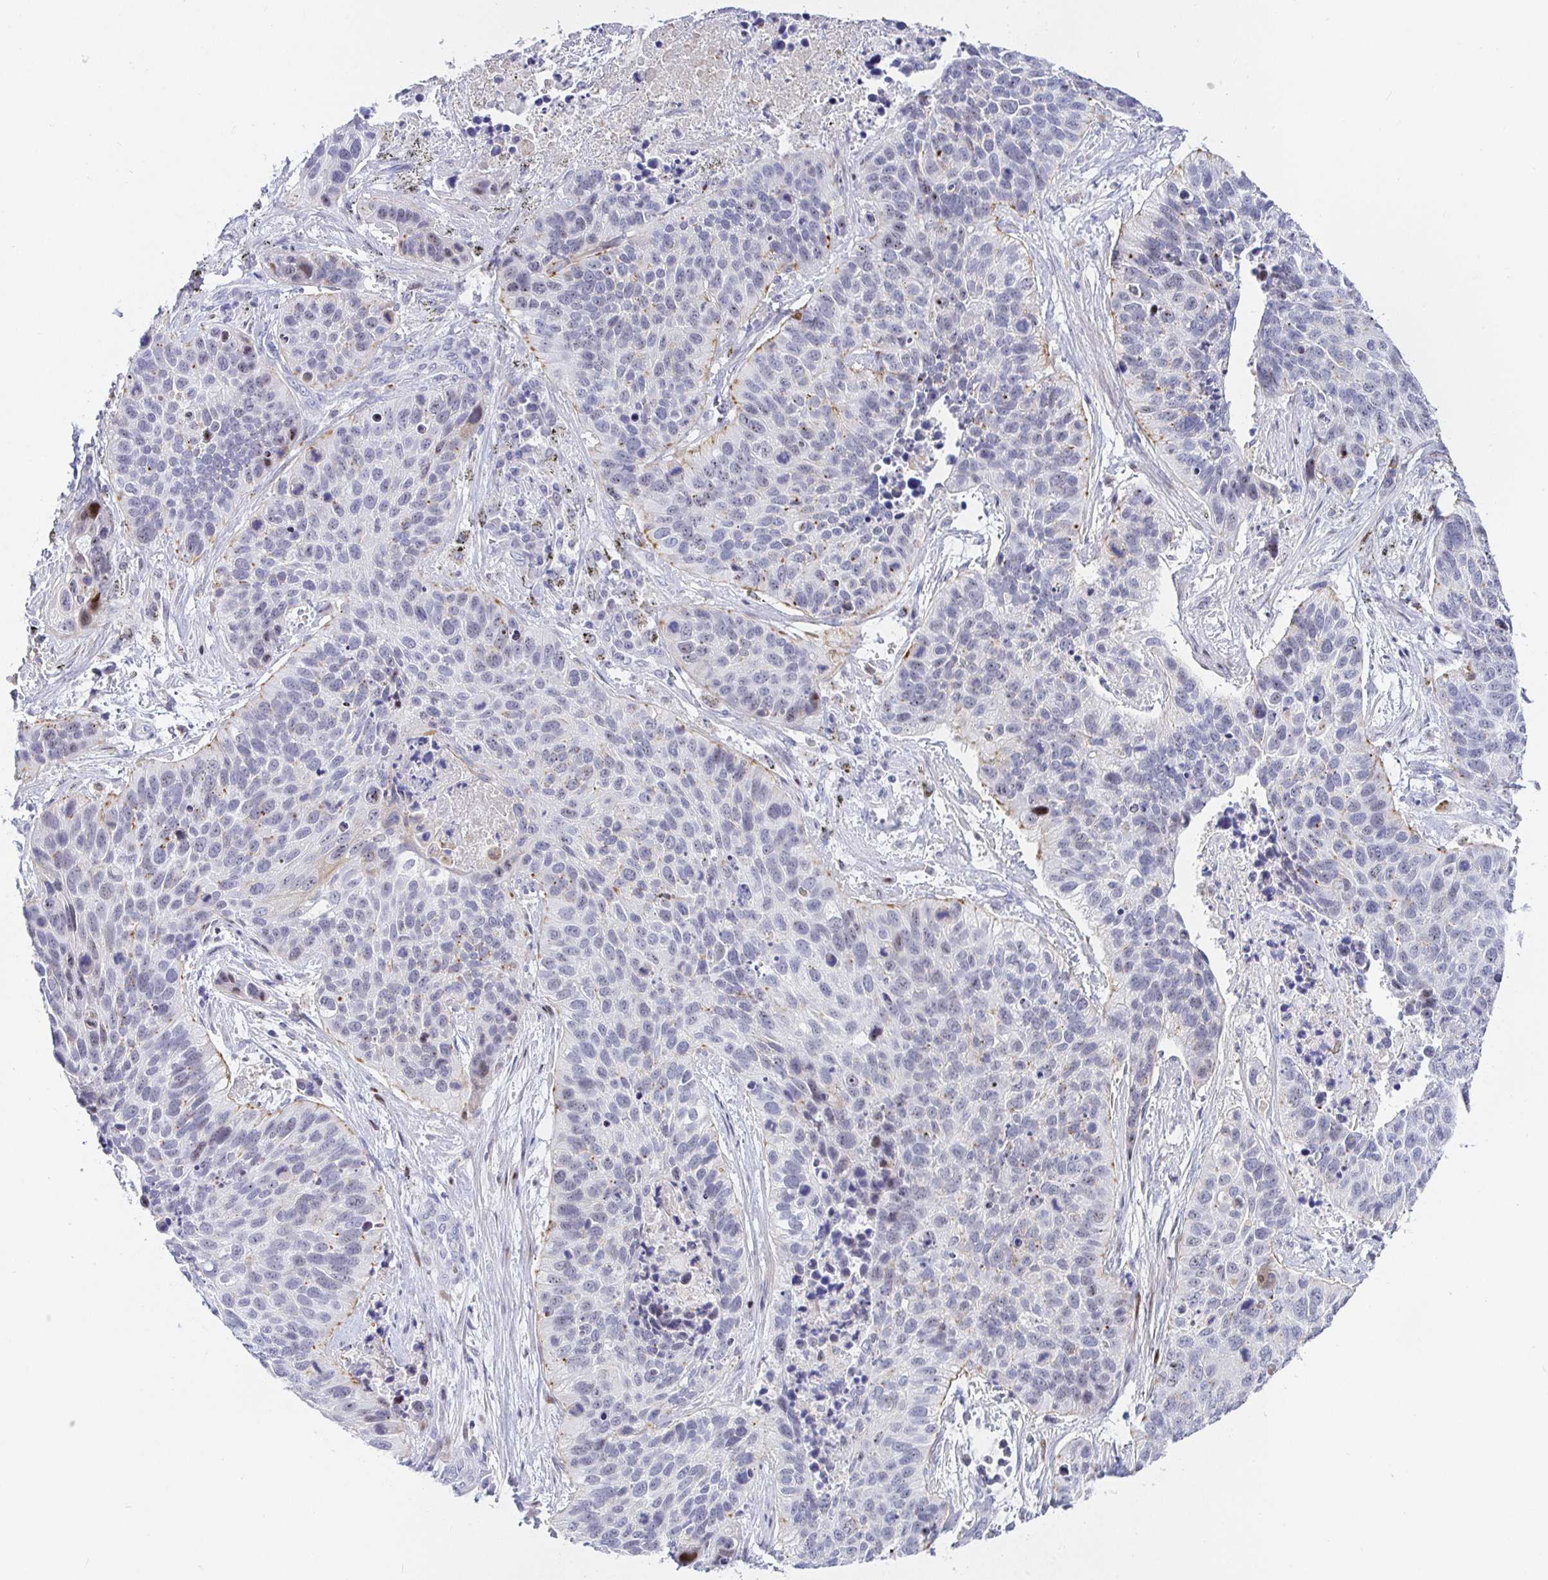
{"staining": {"intensity": "moderate", "quantity": "<25%", "location": "nuclear"}, "tissue": "lung cancer", "cell_type": "Tumor cells", "image_type": "cancer", "snomed": [{"axis": "morphology", "description": "Squamous cell carcinoma, NOS"}, {"axis": "topography", "description": "Lung"}], "caption": "The immunohistochemical stain shows moderate nuclear staining in tumor cells of lung cancer tissue. (DAB (3,3'-diaminobenzidine) IHC with brightfield microscopy, high magnification).", "gene": "KBTBD13", "patient": {"sex": "male", "age": 62}}